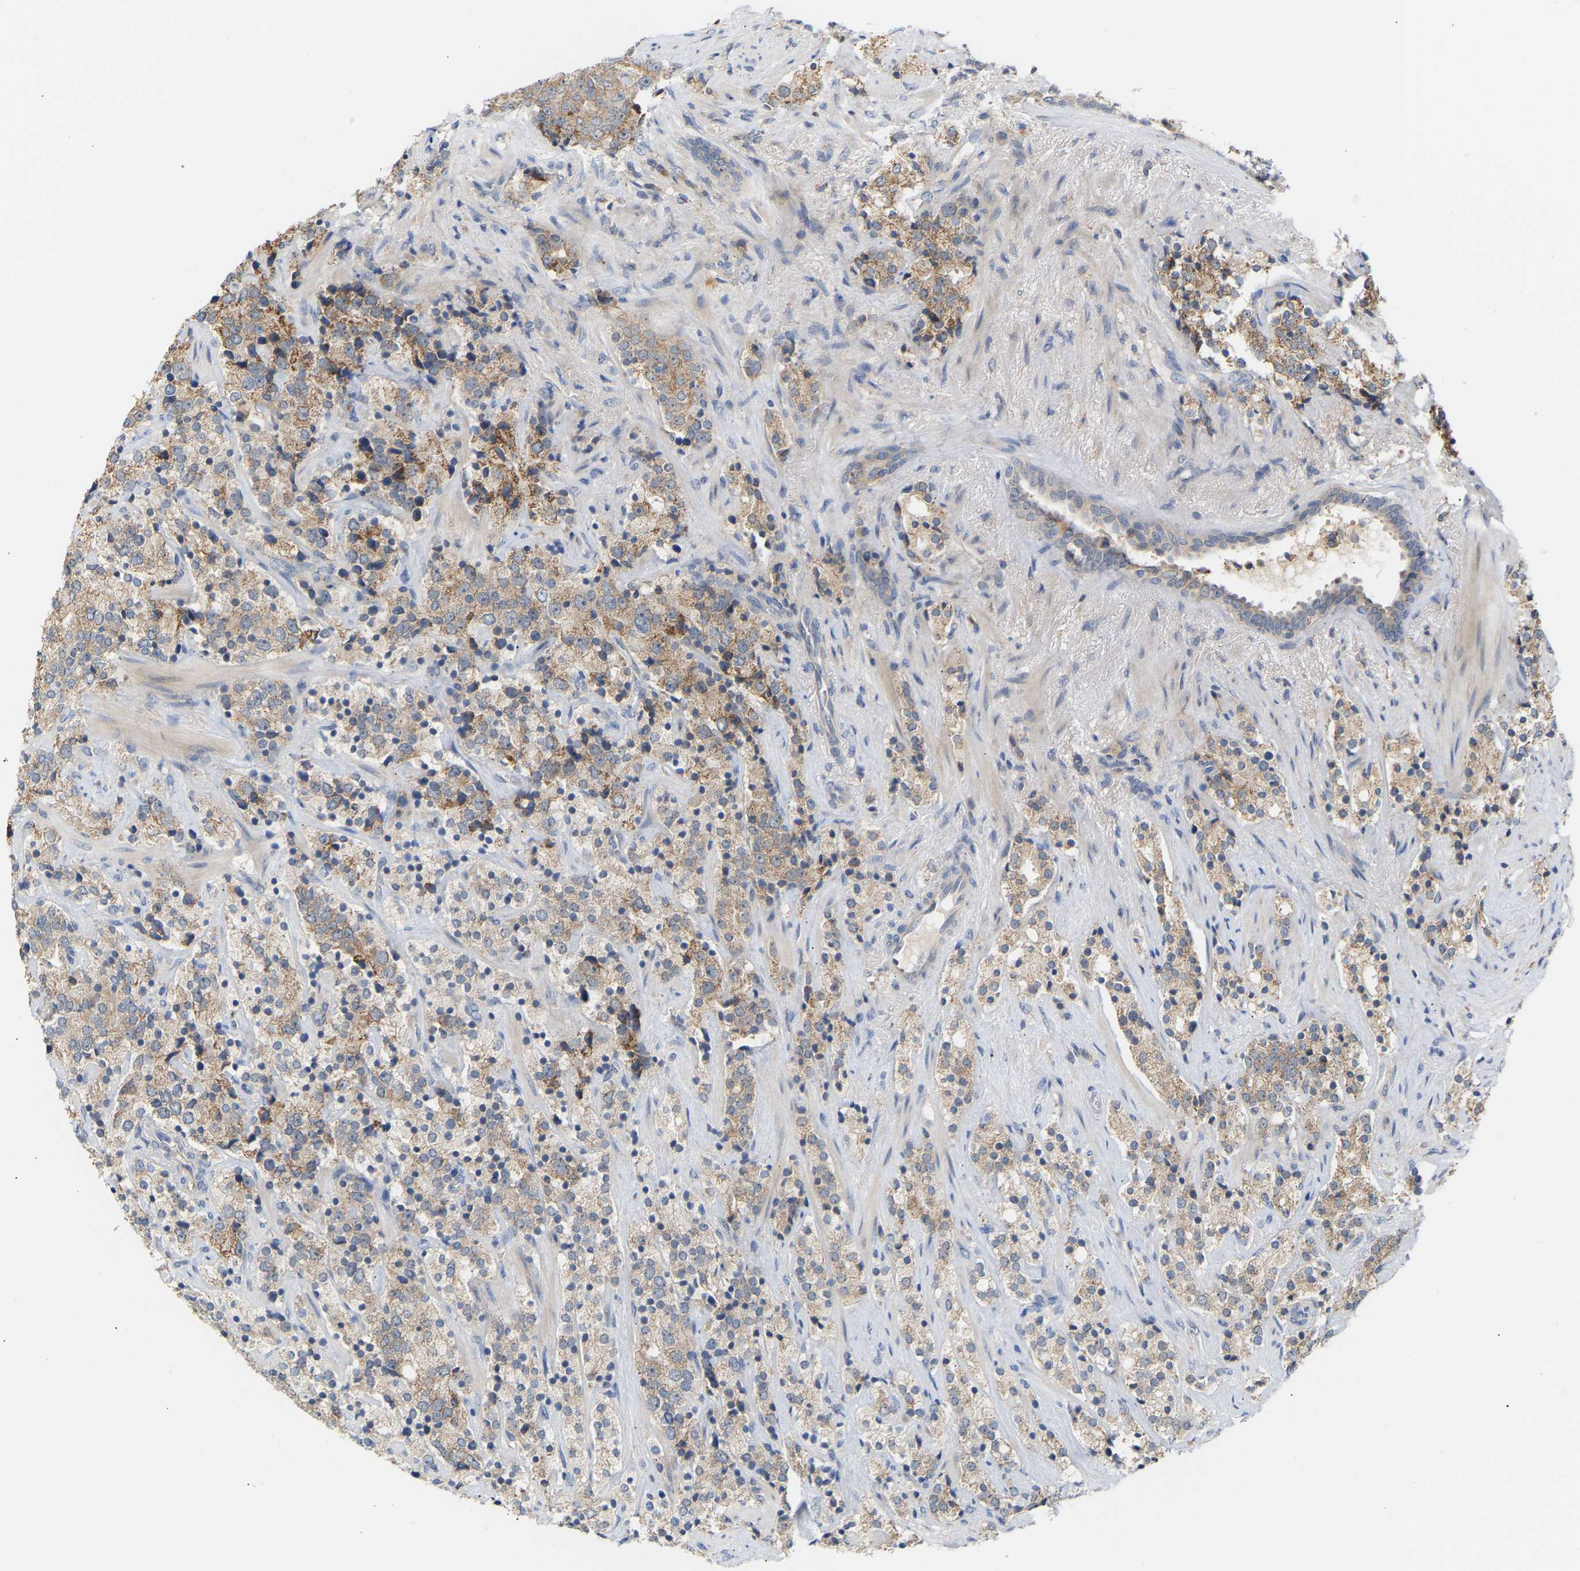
{"staining": {"intensity": "moderate", "quantity": "25%-75%", "location": "cytoplasmic/membranous"}, "tissue": "prostate cancer", "cell_type": "Tumor cells", "image_type": "cancer", "snomed": [{"axis": "morphology", "description": "Adenocarcinoma, High grade"}, {"axis": "topography", "description": "Prostate"}], "caption": "About 25%-75% of tumor cells in high-grade adenocarcinoma (prostate) show moderate cytoplasmic/membranous protein positivity as visualized by brown immunohistochemical staining.", "gene": "TPMT", "patient": {"sex": "male", "age": 71}}